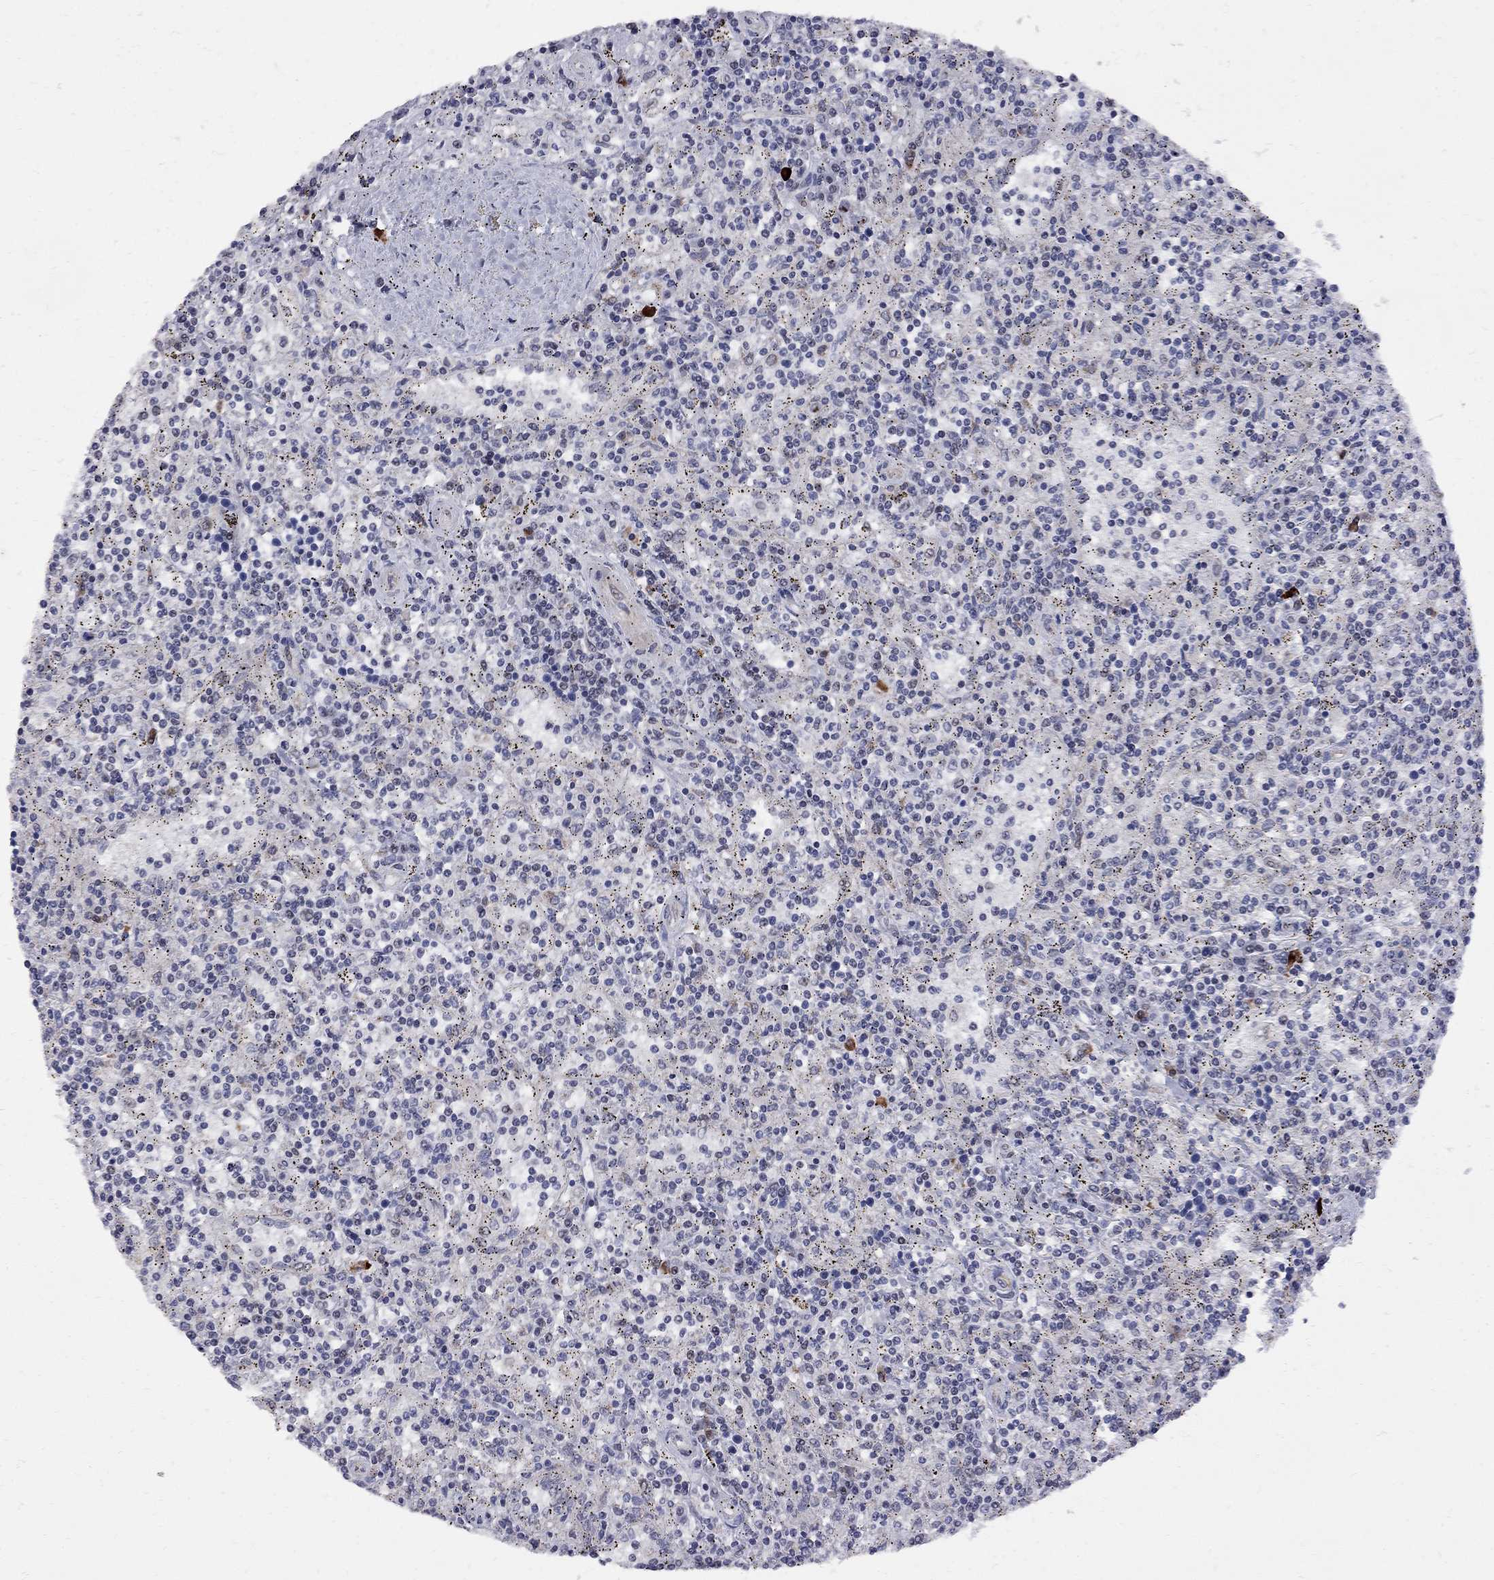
{"staining": {"intensity": "negative", "quantity": "none", "location": "none"}, "tissue": "lymphoma", "cell_type": "Tumor cells", "image_type": "cancer", "snomed": [{"axis": "morphology", "description": "Malignant lymphoma, non-Hodgkin's type, Low grade"}, {"axis": "topography", "description": "Spleen"}], "caption": "Immunohistochemistry (IHC) of human malignant lymphoma, non-Hodgkin's type (low-grade) displays no expression in tumor cells.", "gene": "DHX33", "patient": {"sex": "male", "age": 62}}